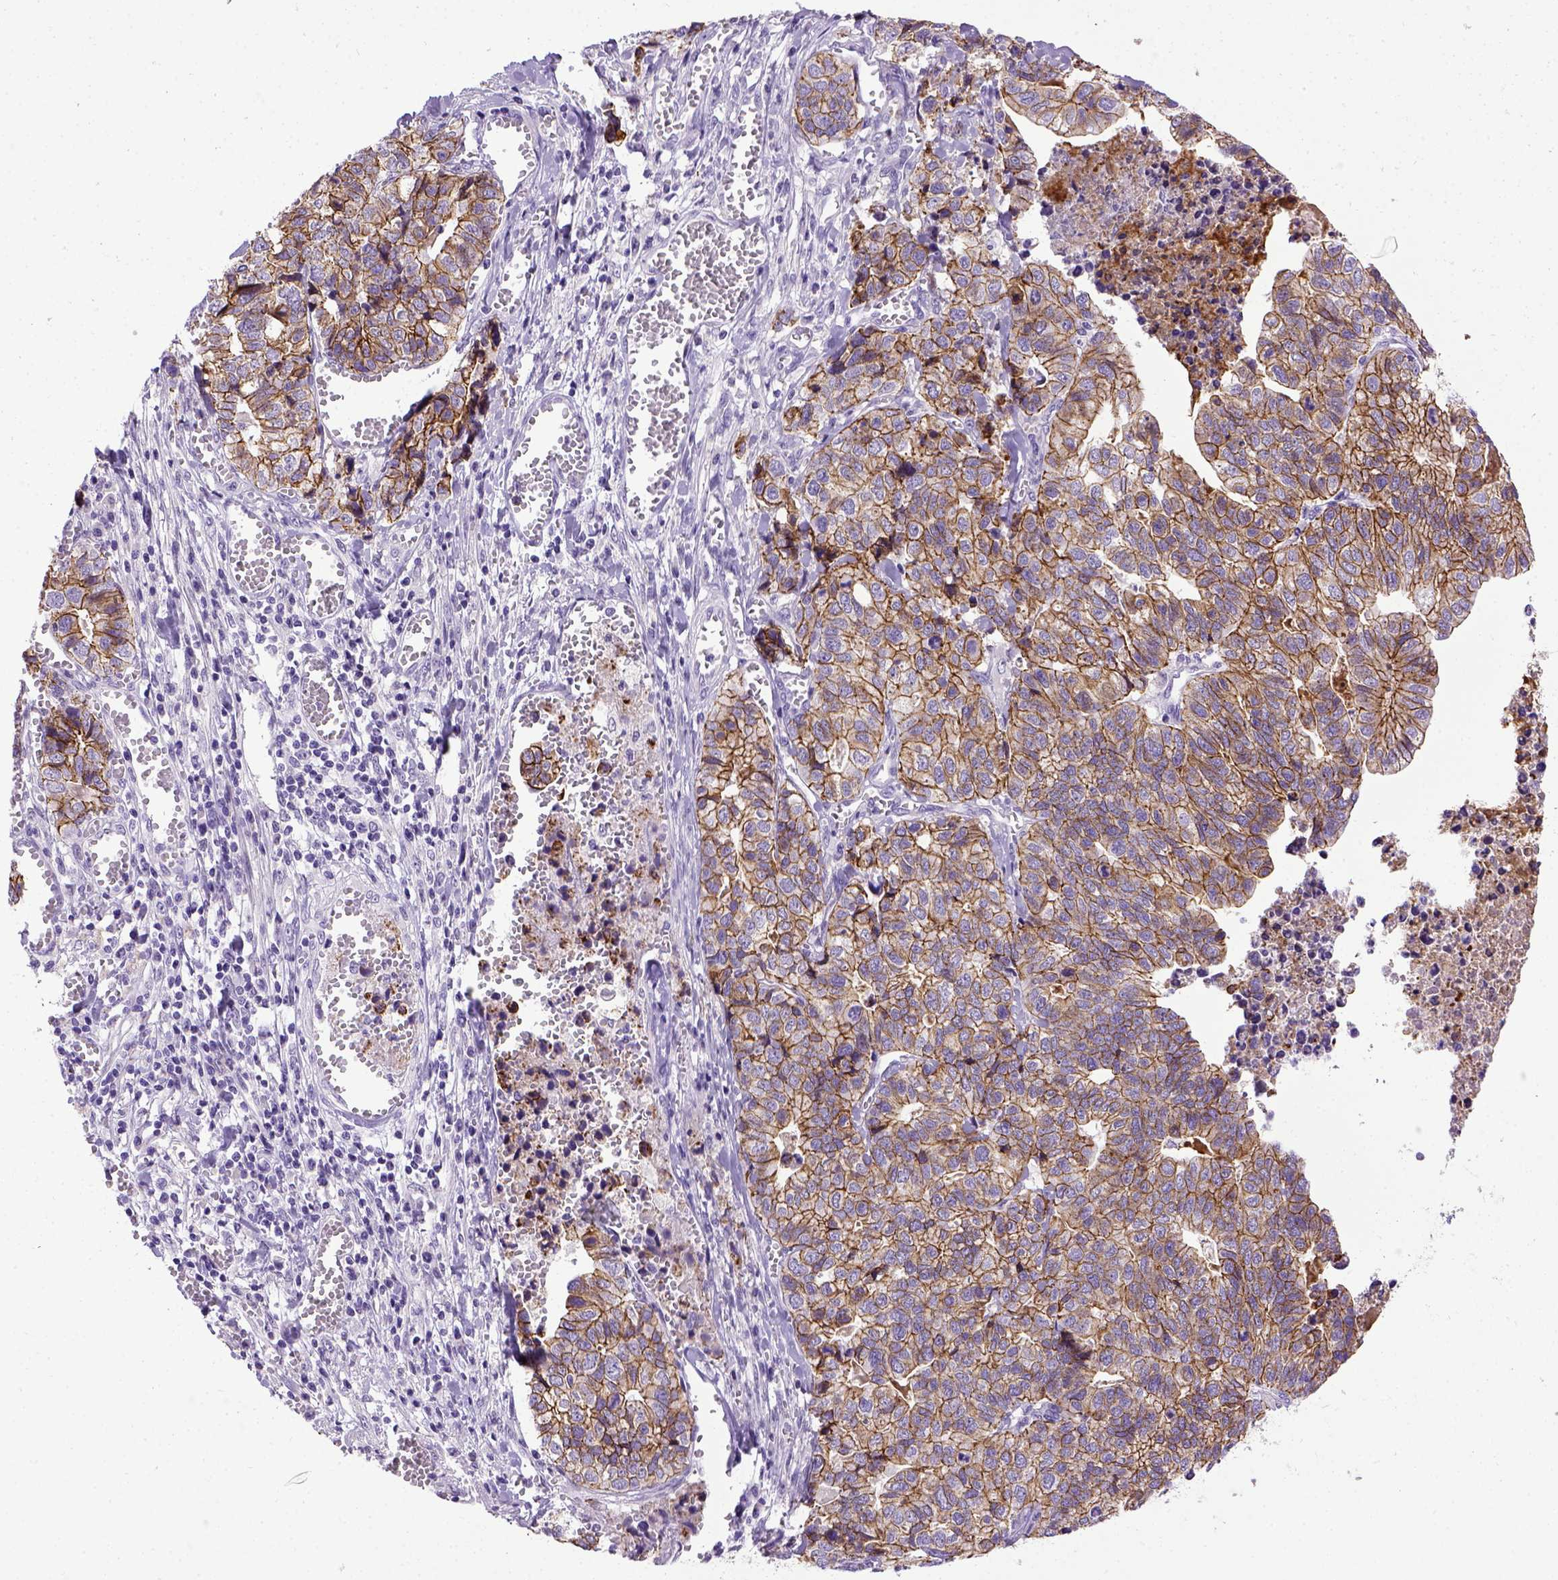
{"staining": {"intensity": "moderate", "quantity": ">75%", "location": "cytoplasmic/membranous"}, "tissue": "stomach cancer", "cell_type": "Tumor cells", "image_type": "cancer", "snomed": [{"axis": "morphology", "description": "Adenocarcinoma, NOS"}, {"axis": "topography", "description": "Stomach, upper"}], "caption": "A histopathology image of stomach adenocarcinoma stained for a protein exhibits moderate cytoplasmic/membranous brown staining in tumor cells.", "gene": "CDH1", "patient": {"sex": "female", "age": 67}}